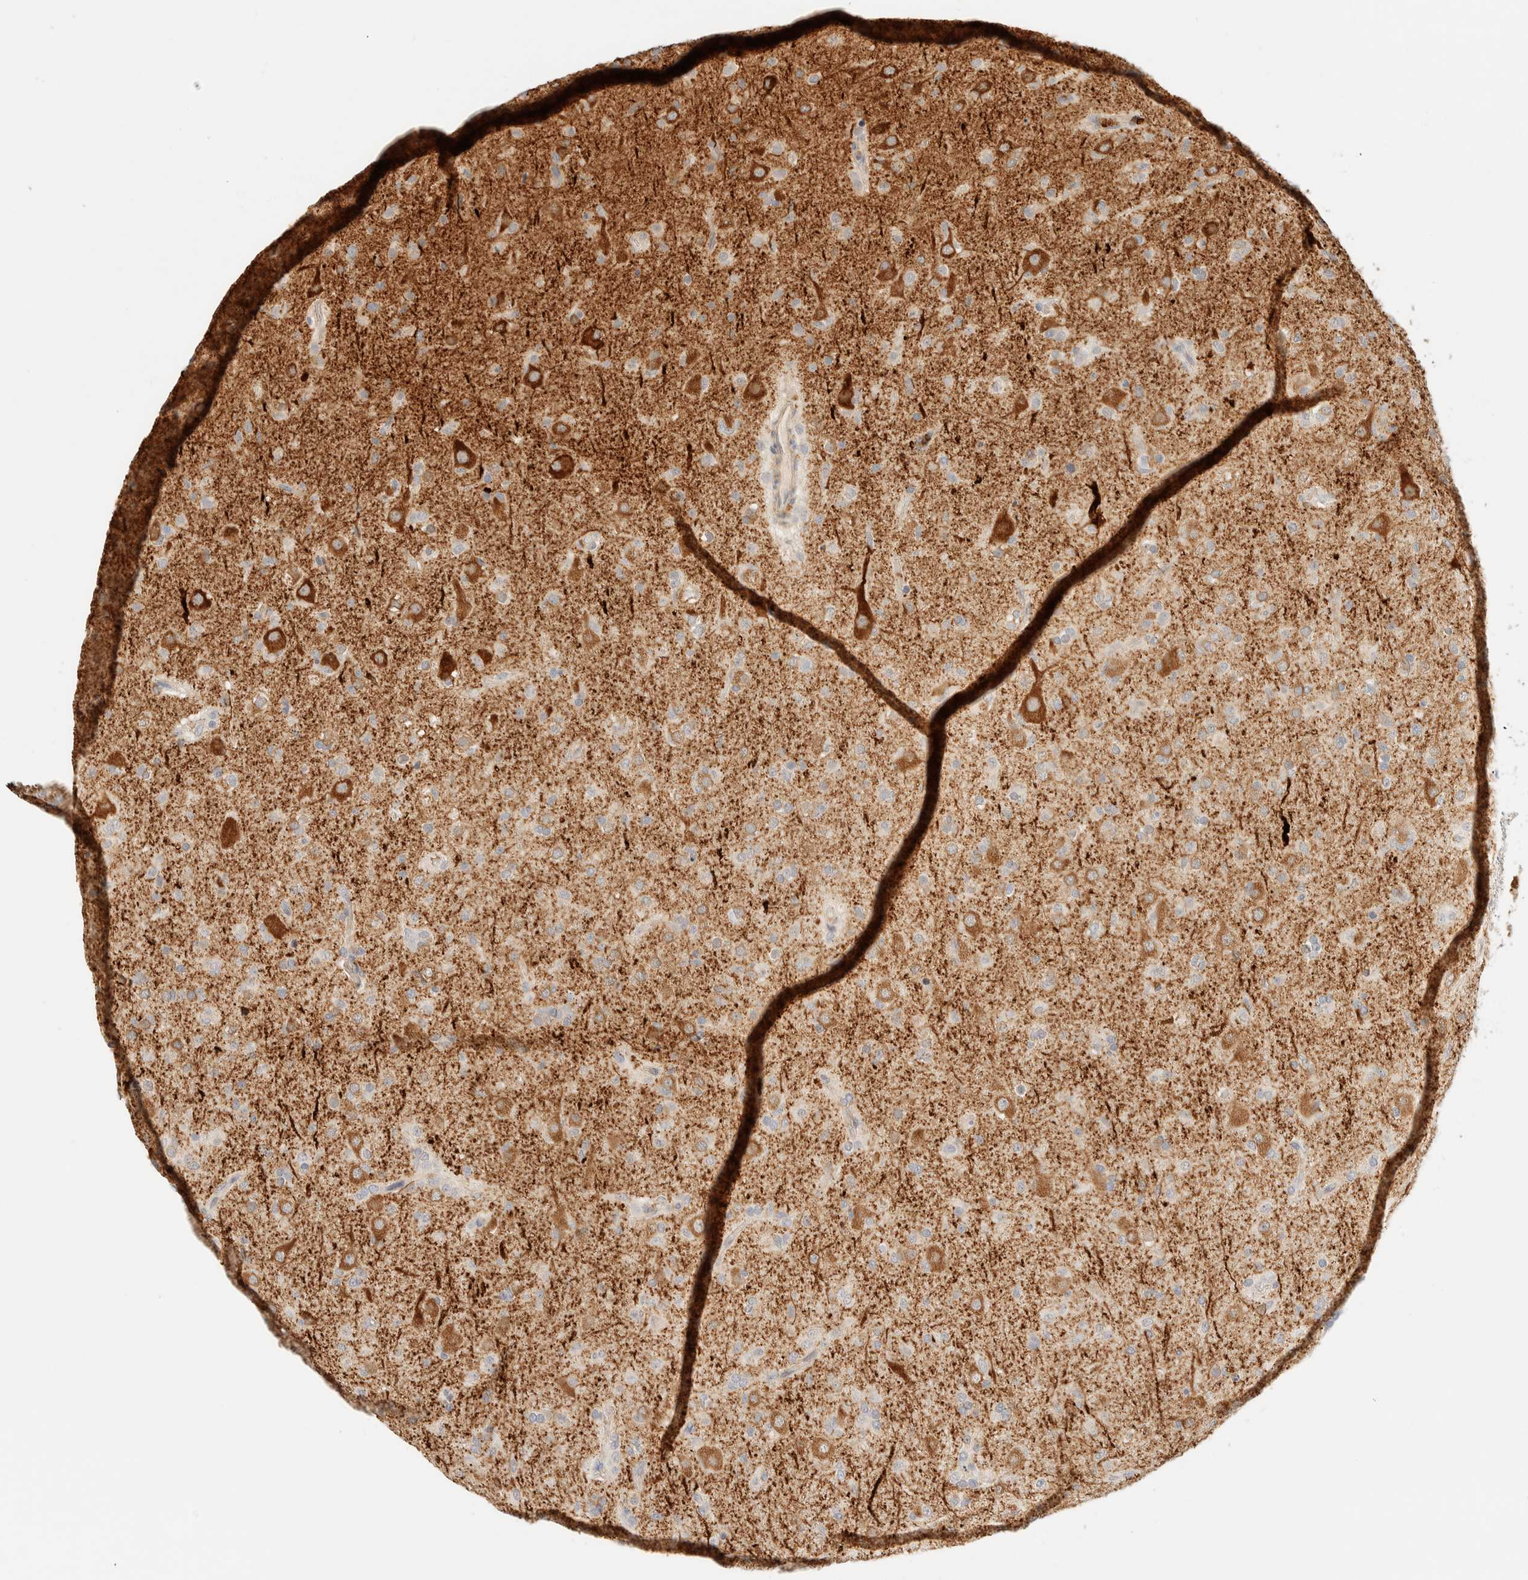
{"staining": {"intensity": "weak", "quantity": "<25%", "location": "cytoplasmic/membranous"}, "tissue": "glioma", "cell_type": "Tumor cells", "image_type": "cancer", "snomed": [{"axis": "morphology", "description": "Glioma, malignant, Low grade"}, {"axis": "topography", "description": "Brain"}], "caption": "Immunohistochemistry (IHC) micrograph of human glioma stained for a protein (brown), which reveals no staining in tumor cells.", "gene": "TNK1", "patient": {"sex": "male", "age": 65}}